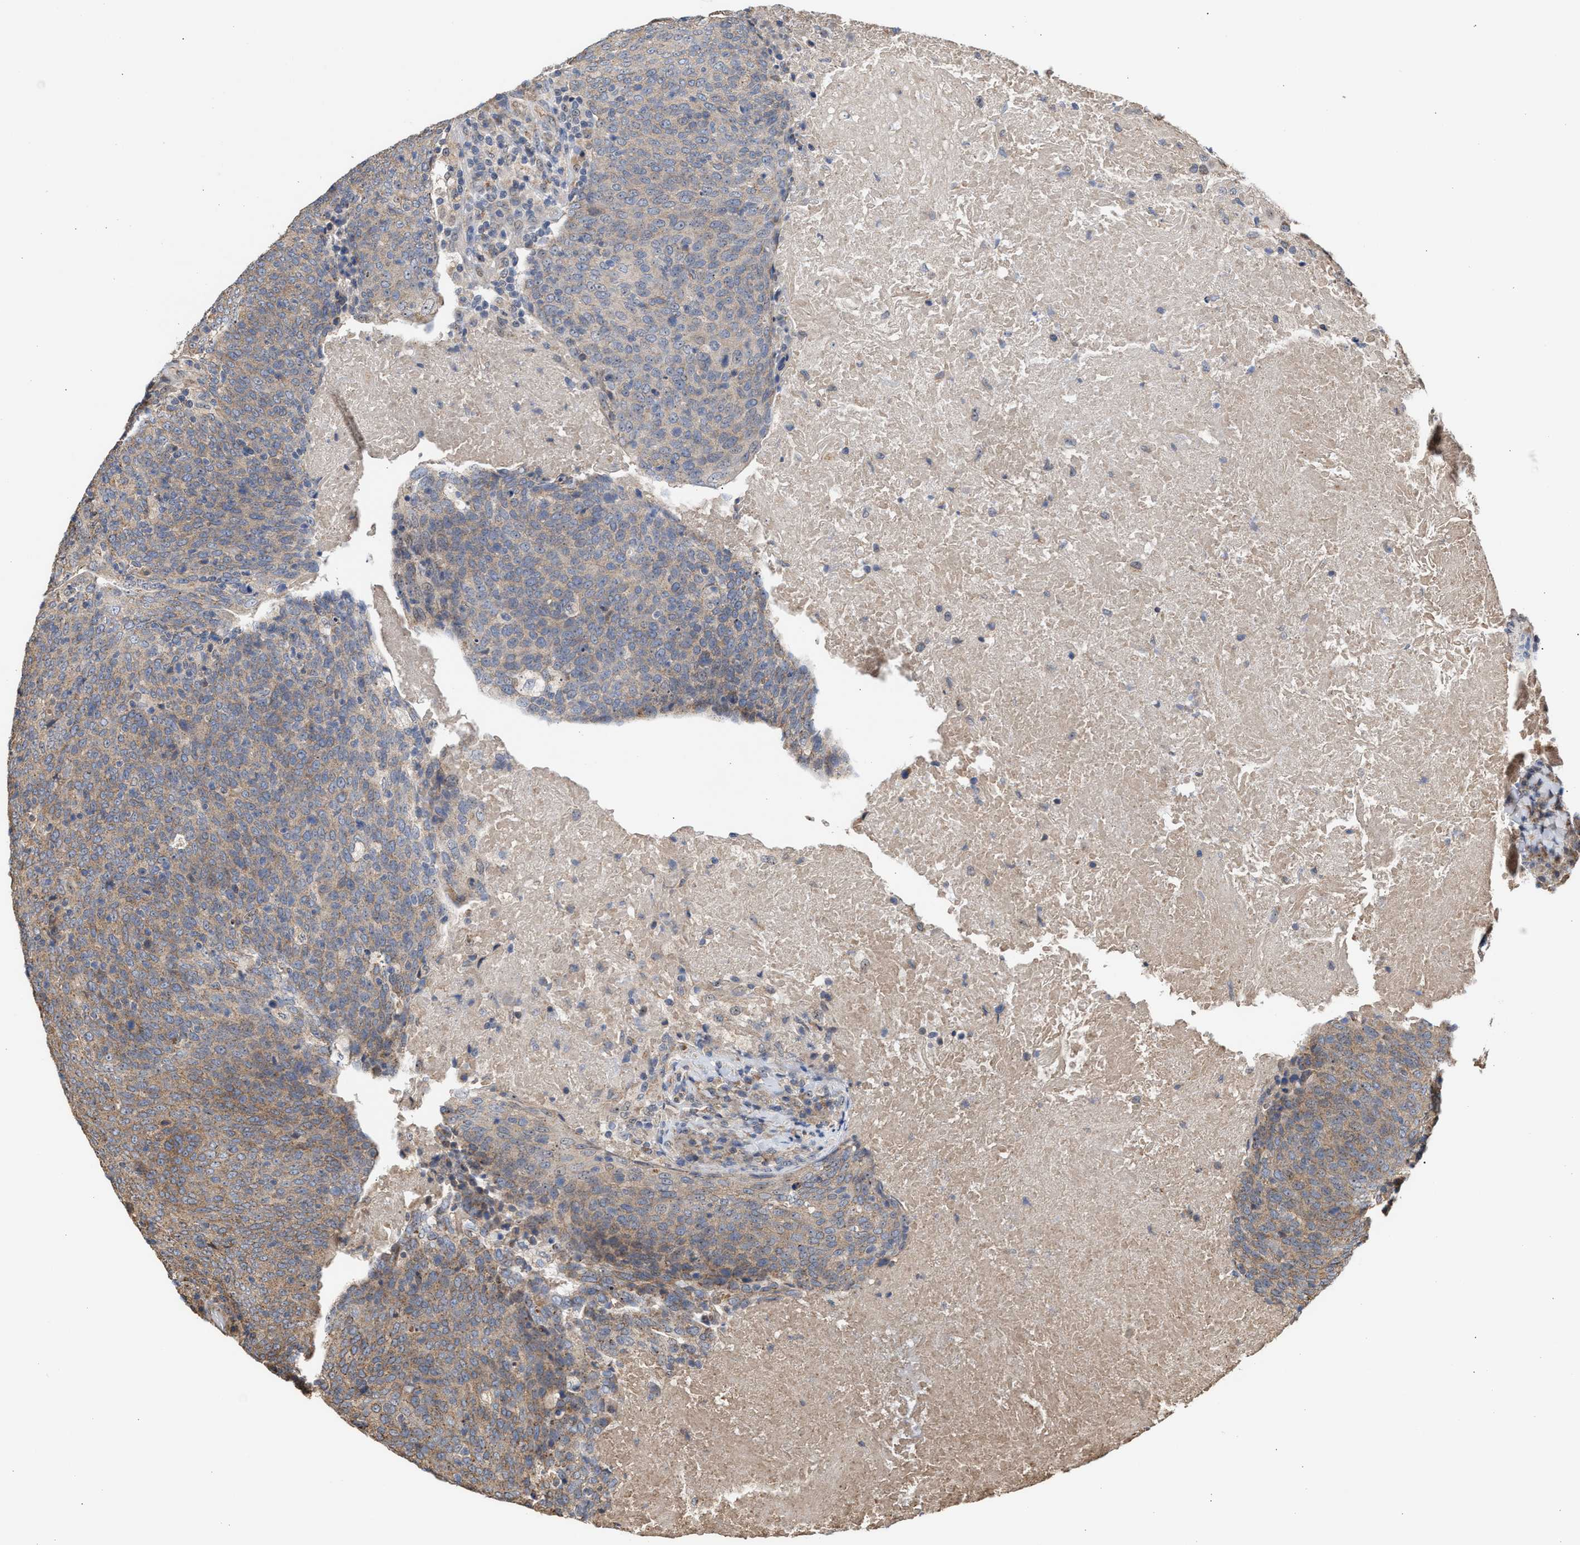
{"staining": {"intensity": "weak", "quantity": ">75%", "location": "cytoplasmic/membranous"}, "tissue": "head and neck cancer", "cell_type": "Tumor cells", "image_type": "cancer", "snomed": [{"axis": "morphology", "description": "Squamous cell carcinoma, NOS"}, {"axis": "morphology", "description": "Squamous cell carcinoma, metastatic, NOS"}, {"axis": "topography", "description": "Lymph node"}, {"axis": "topography", "description": "Head-Neck"}], "caption": "Immunohistochemical staining of head and neck cancer (metastatic squamous cell carcinoma) demonstrates low levels of weak cytoplasmic/membranous protein expression in approximately >75% of tumor cells.", "gene": "EXOSC2", "patient": {"sex": "male", "age": 62}}